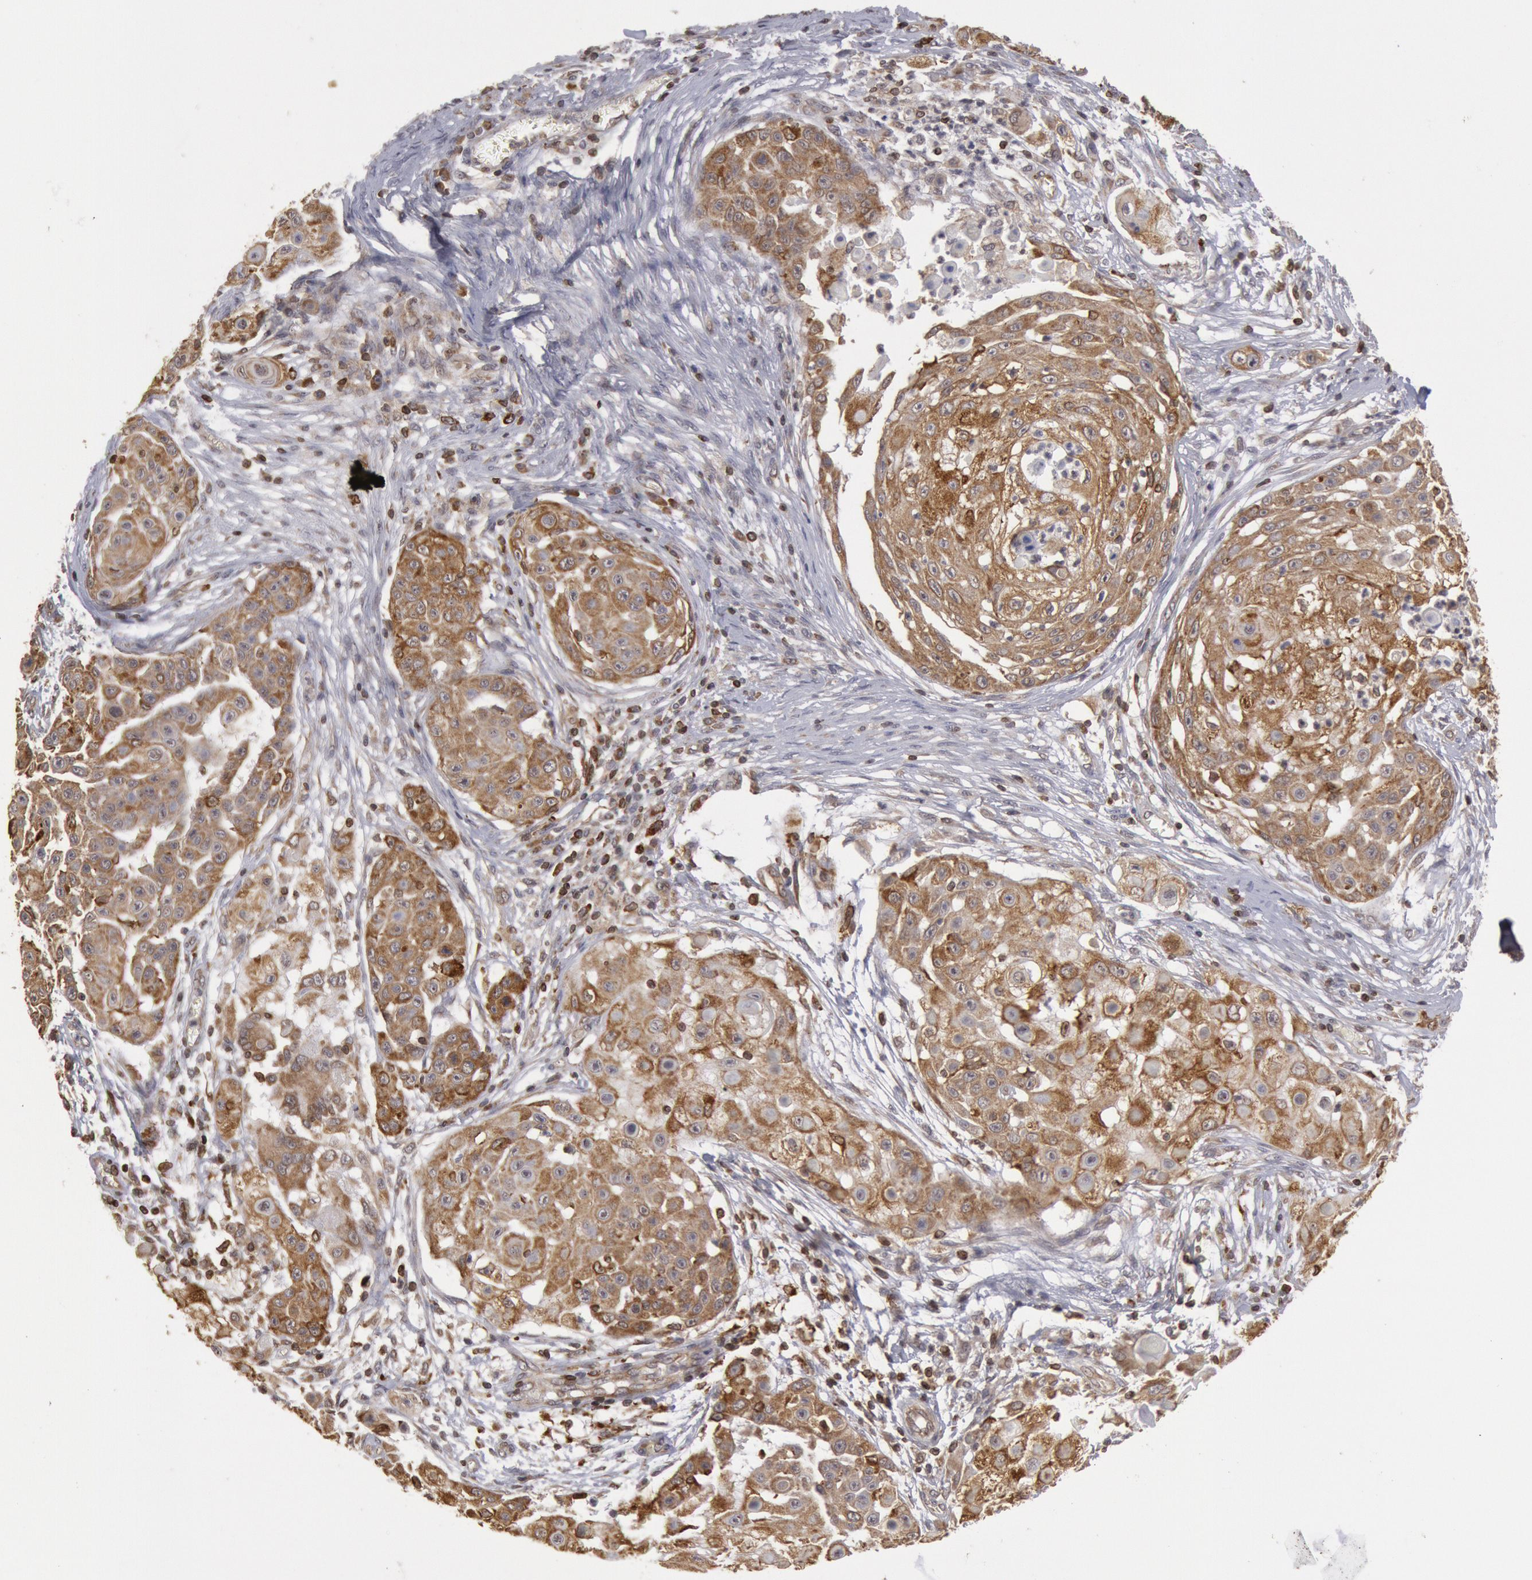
{"staining": {"intensity": "weak", "quantity": ">75%", "location": "cytoplasmic/membranous"}, "tissue": "skin cancer", "cell_type": "Tumor cells", "image_type": "cancer", "snomed": [{"axis": "morphology", "description": "Squamous cell carcinoma, NOS"}, {"axis": "topography", "description": "Skin"}], "caption": "A histopathology image showing weak cytoplasmic/membranous expression in approximately >75% of tumor cells in skin cancer (squamous cell carcinoma), as visualized by brown immunohistochemical staining.", "gene": "TAP2", "patient": {"sex": "female", "age": 57}}